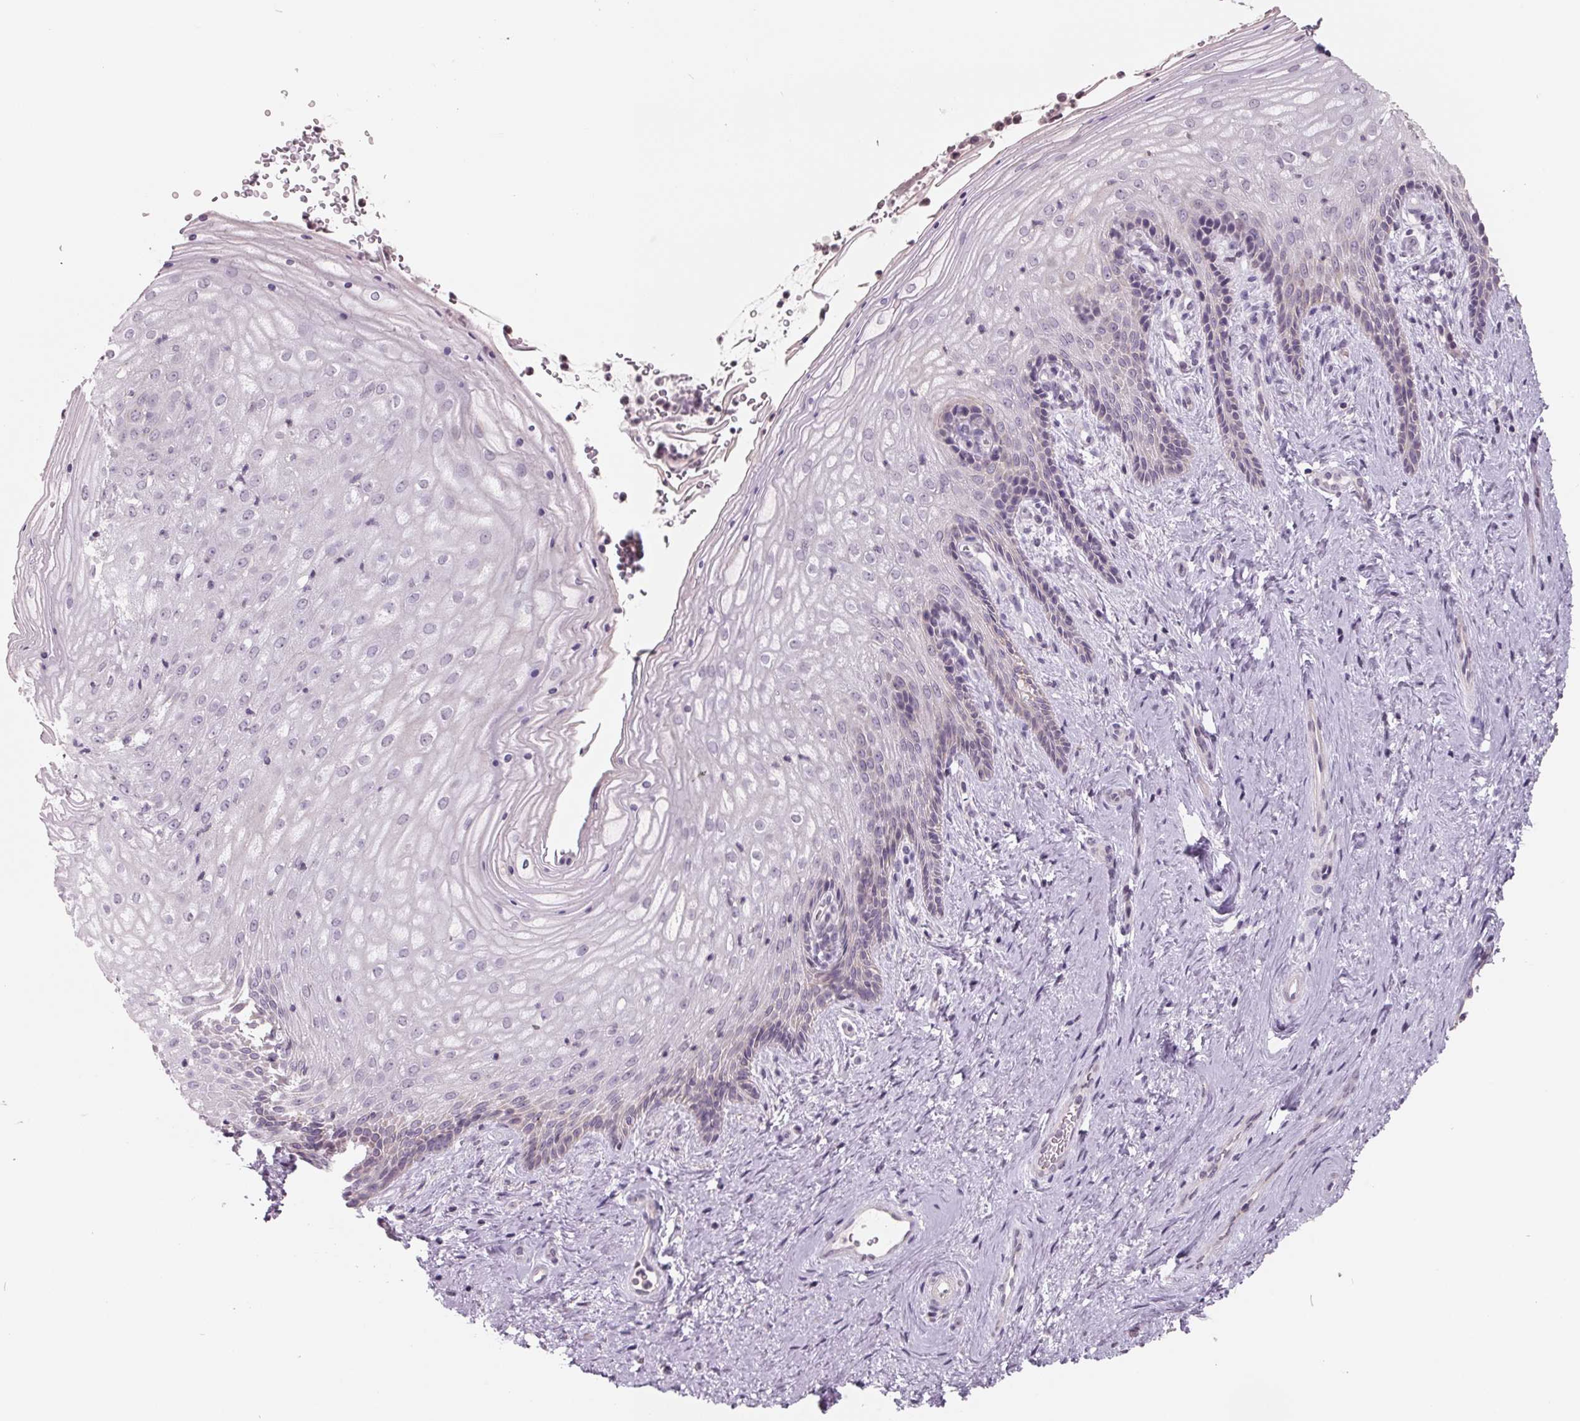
{"staining": {"intensity": "negative", "quantity": "none", "location": "none"}, "tissue": "vagina", "cell_type": "Squamous epithelial cells", "image_type": "normal", "snomed": [{"axis": "morphology", "description": "Normal tissue, NOS"}, {"axis": "topography", "description": "Vagina"}], "caption": "IHC micrograph of normal vagina: human vagina stained with DAB (3,3'-diaminobenzidine) displays no significant protein staining in squamous epithelial cells. (DAB (3,3'-diaminobenzidine) IHC with hematoxylin counter stain).", "gene": "FTCD", "patient": {"sex": "female", "age": 45}}